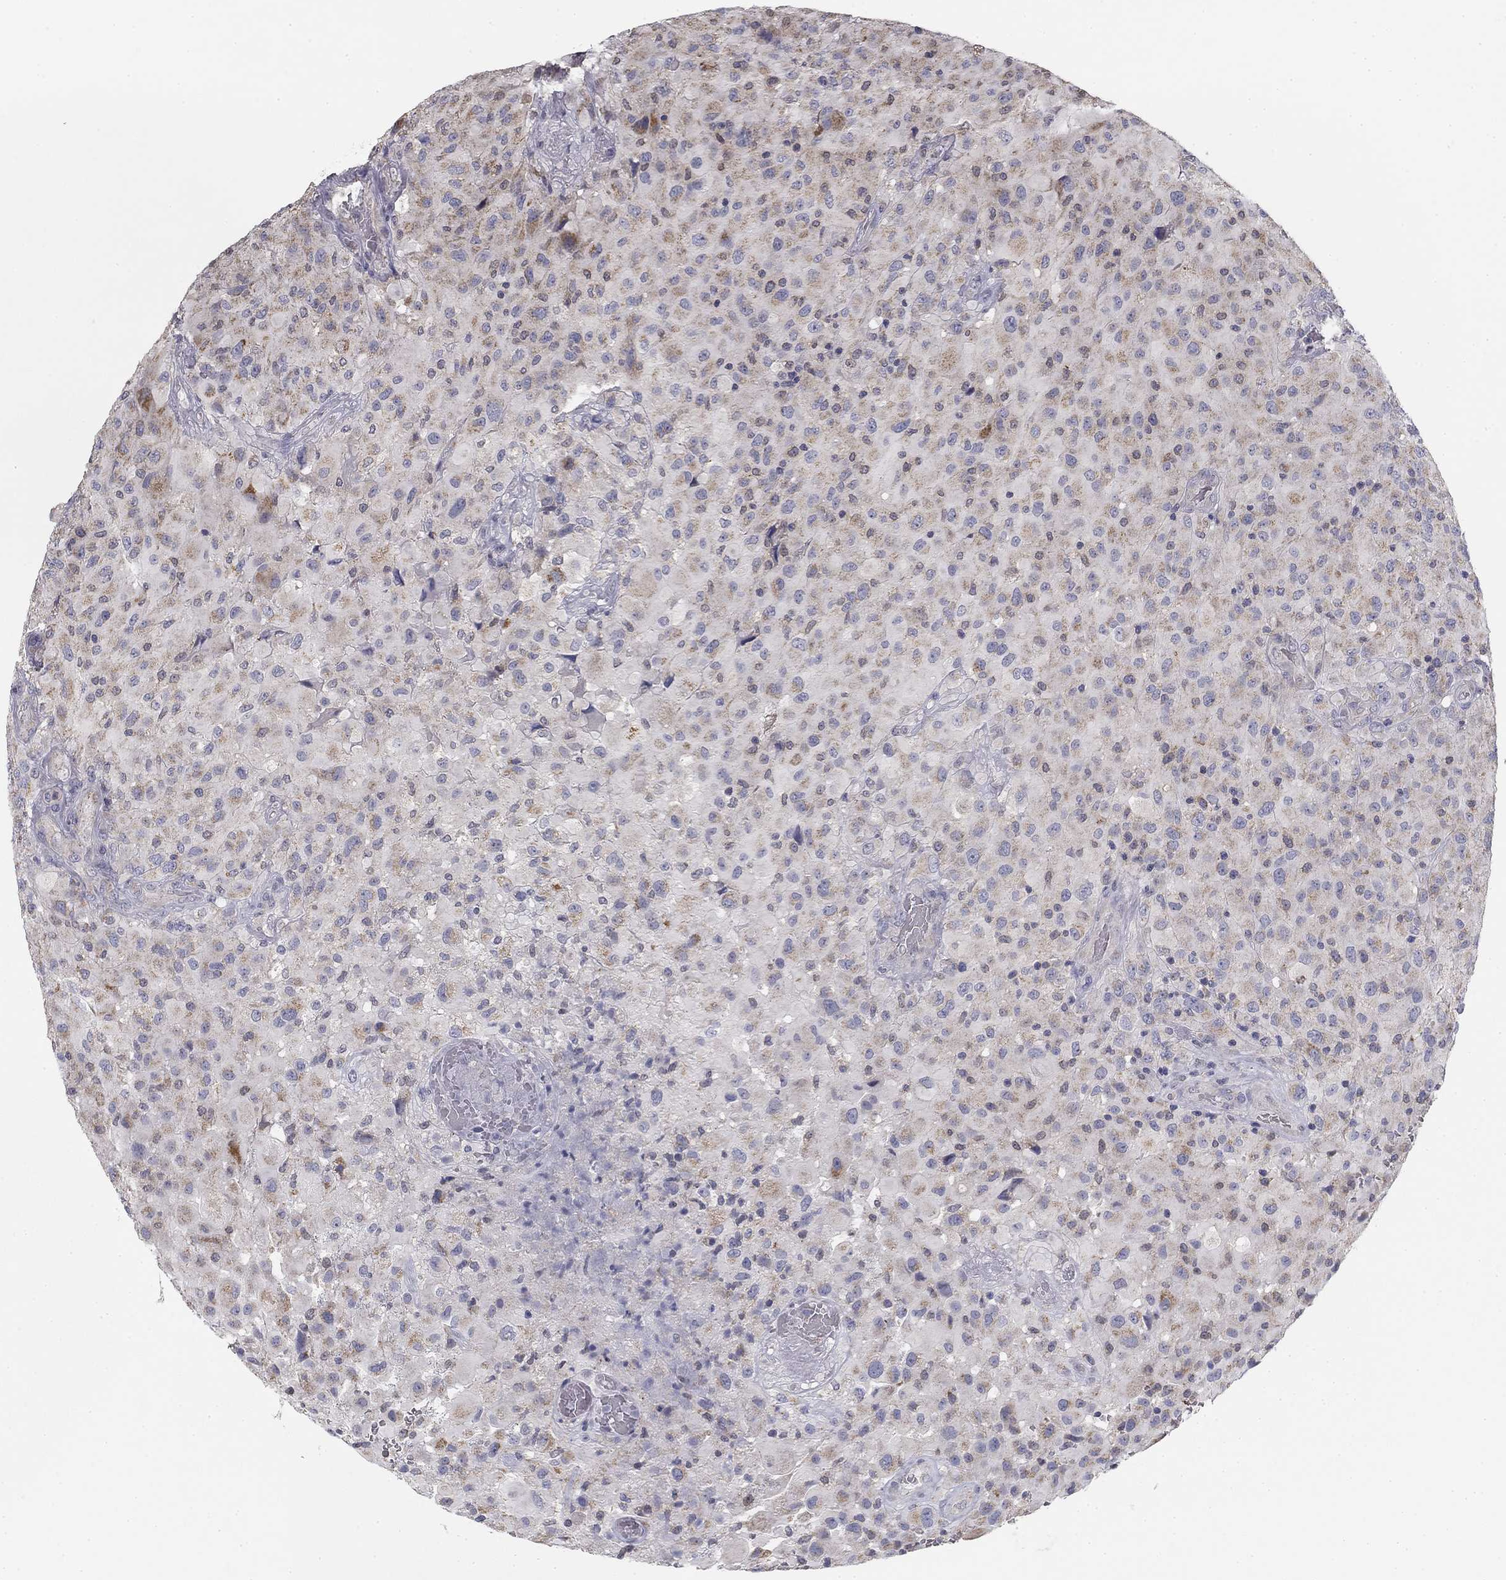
{"staining": {"intensity": "weak", "quantity": "<25%", "location": "cytoplasmic/membranous"}, "tissue": "glioma", "cell_type": "Tumor cells", "image_type": "cancer", "snomed": [{"axis": "morphology", "description": "Glioma, malignant, High grade"}, {"axis": "topography", "description": "Cerebral cortex"}], "caption": "This is an immunohistochemistry micrograph of human malignant high-grade glioma. There is no expression in tumor cells.", "gene": "SLC2A9", "patient": {"sex": "male", "age": 35}}